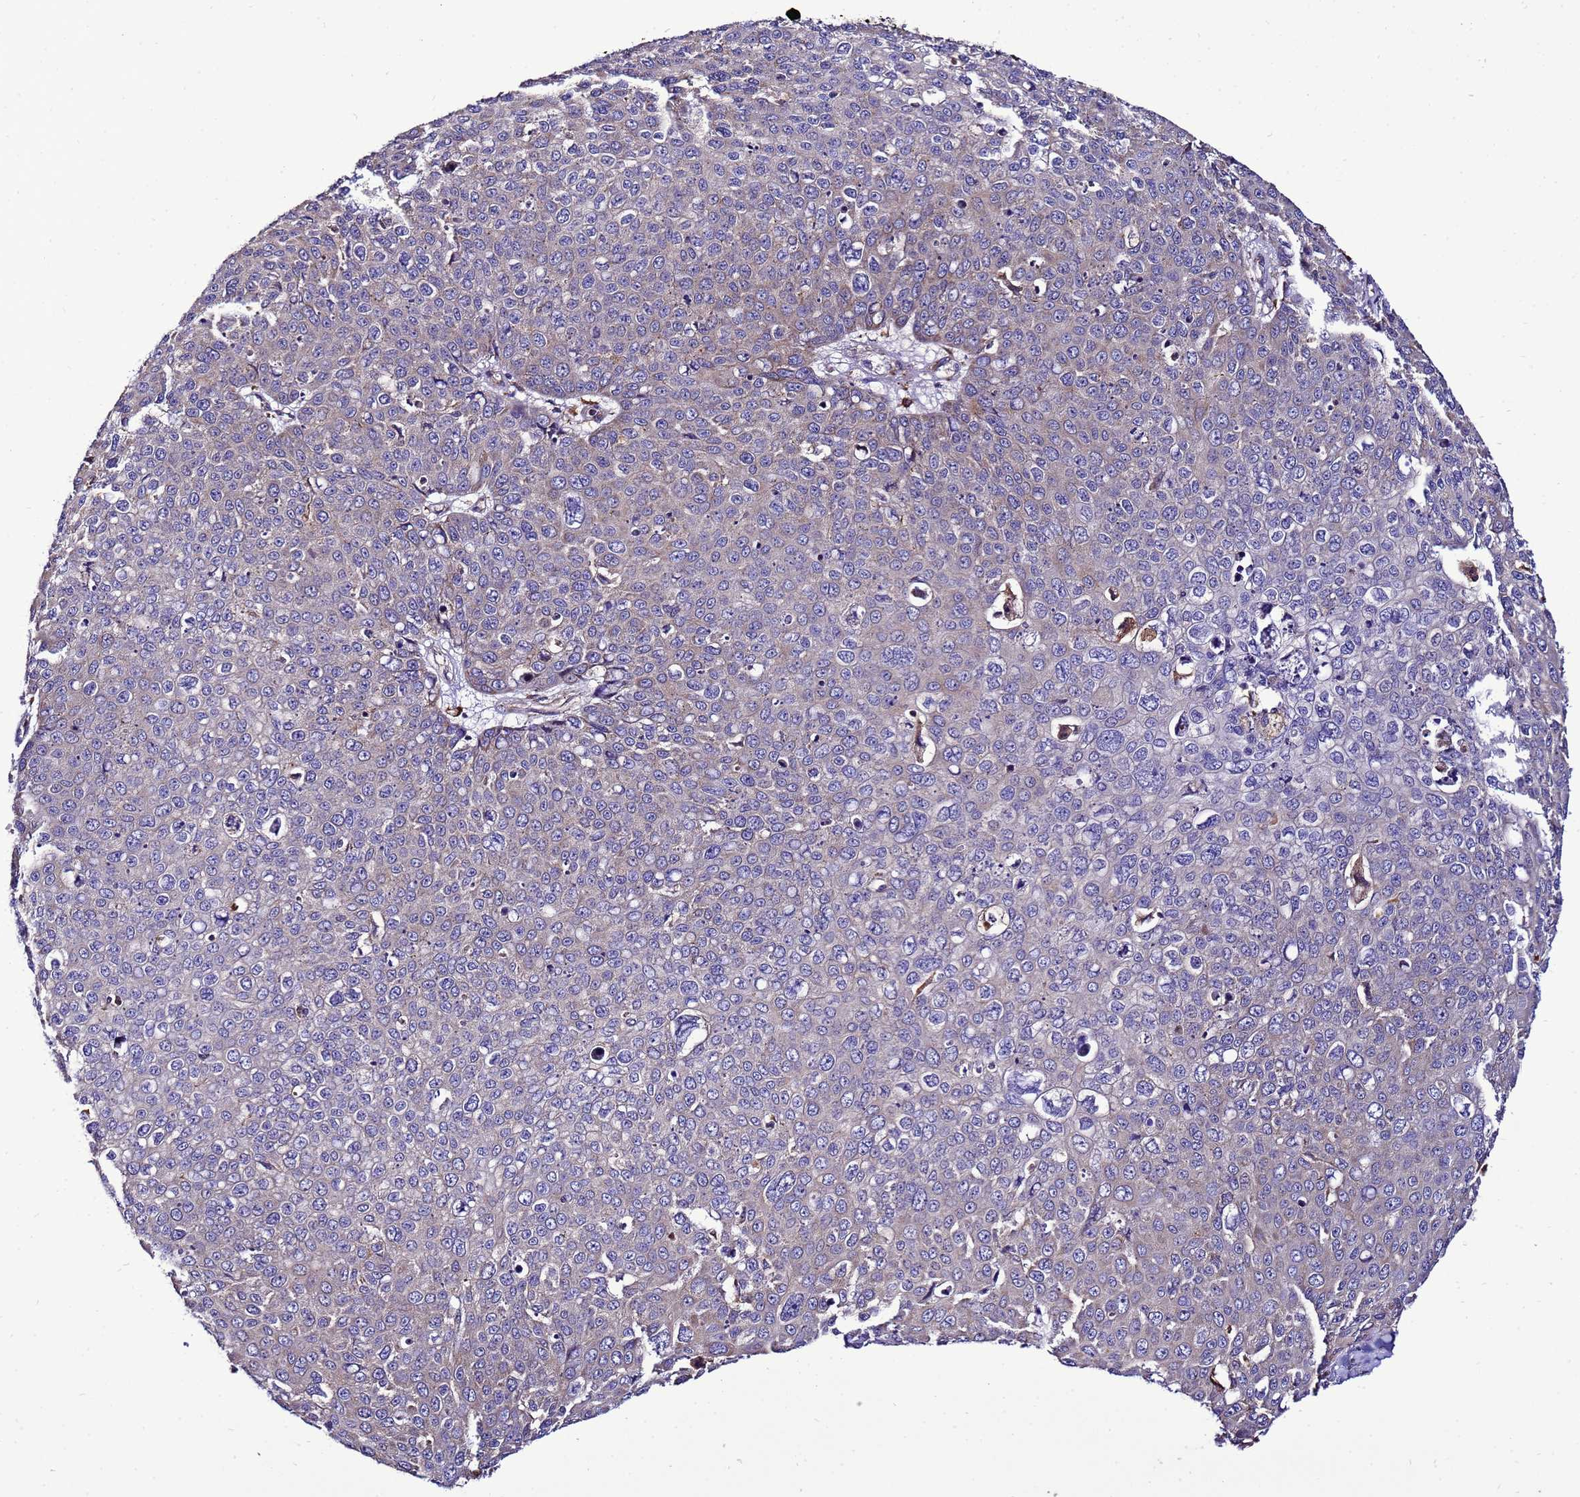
{"staining": {"intensity": "weak", "quantity": "<25%", "location": "cytoplasmic/membranous"}, "tissue": "skin cancer", "cell_type": "Tumor cells", "image_type": "cancer", "snomed": [{"axis": "morphology", "description": "Squamous cell carcinoma, NOS"}, {"axis": "topography", "description": "Skin"}], "caption": "Tumor cells are negative for brown protein staining in skin cancer.", "gene": "ANTKMT", "patient": {"sex": "male", "age": 71}}